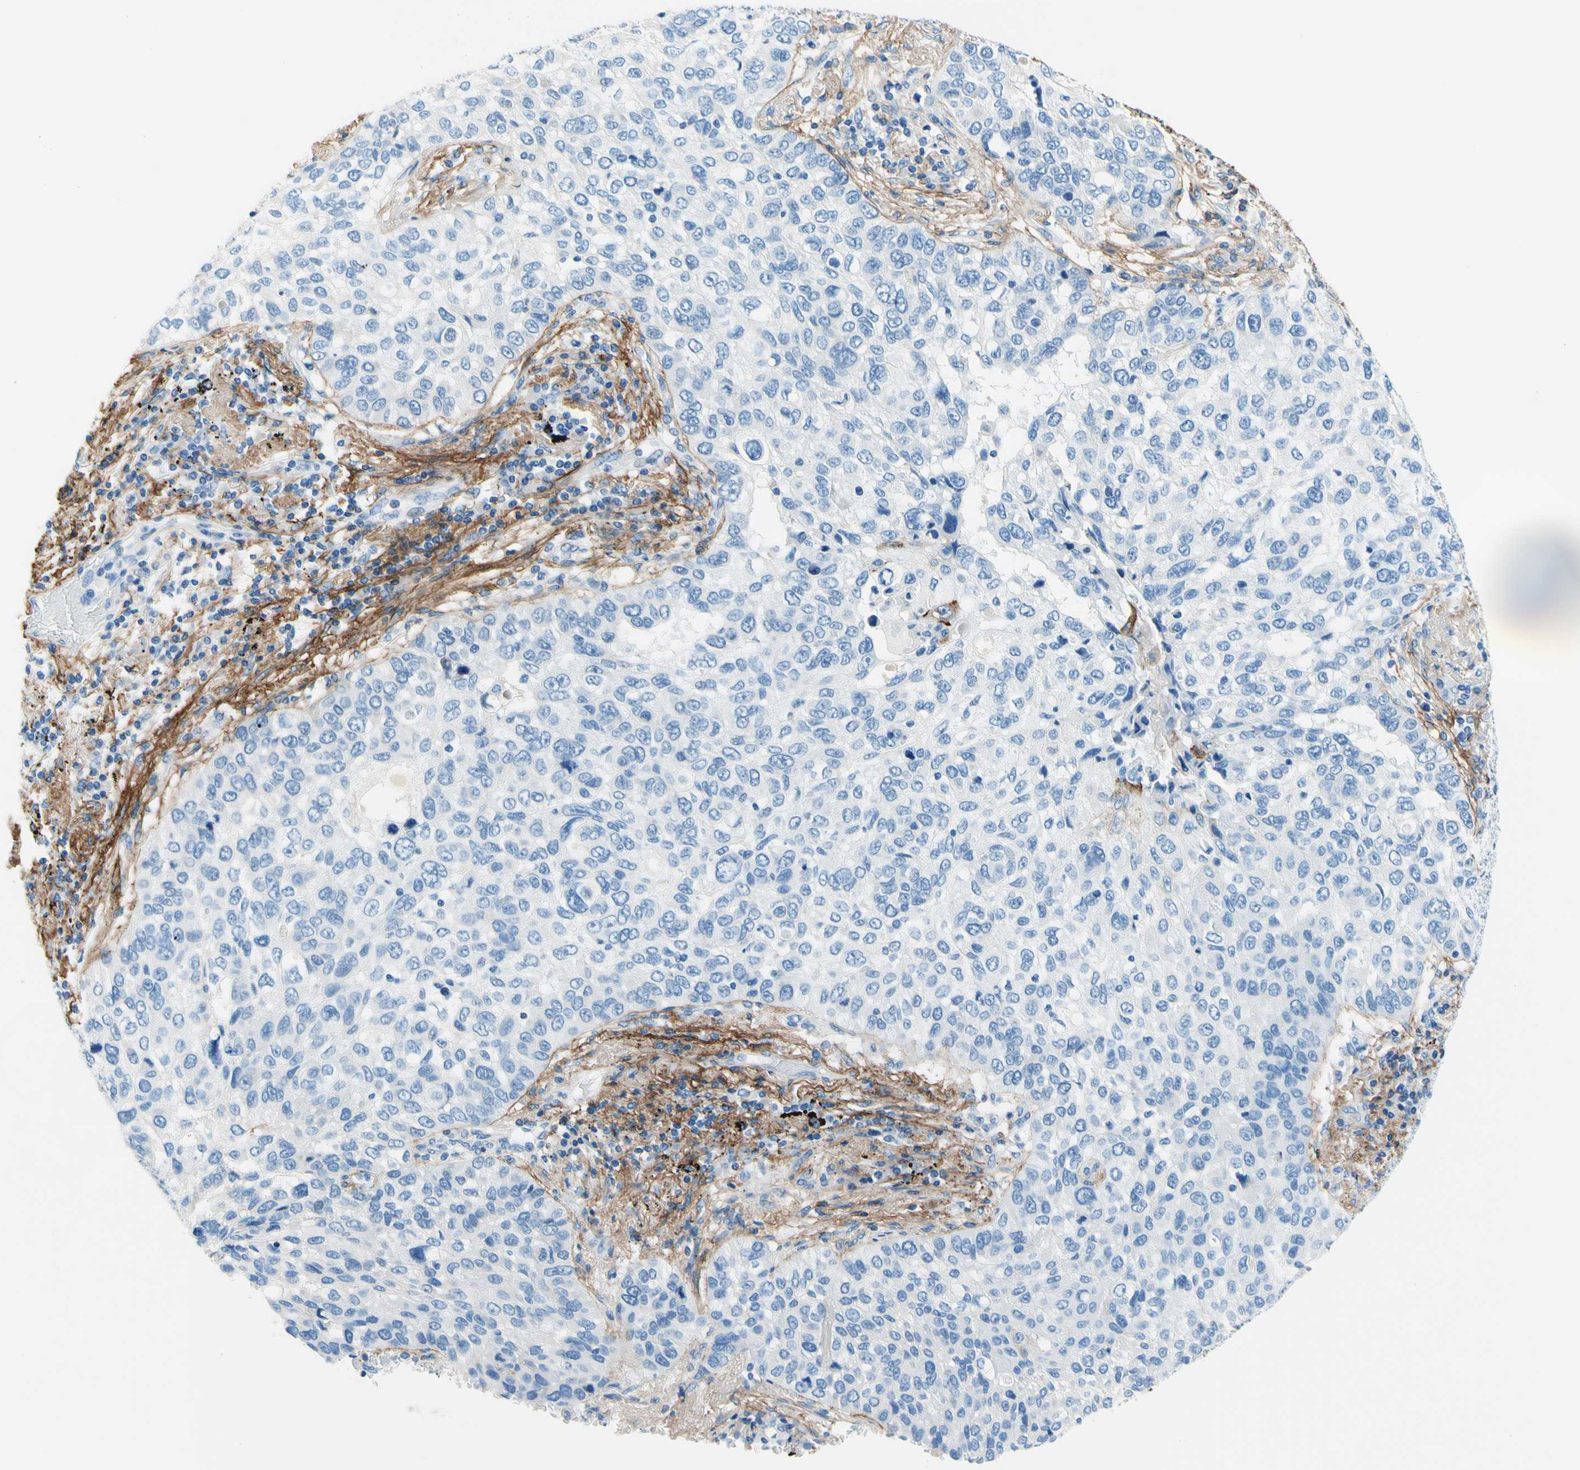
{"staining": {"intensity": "negative", "quantity": "none", "location": "none"}, "tissue": "lung cancer", "cell_type": "Tumor cells", "image_type": "cancer", "snomed": [{"axis": "morphology", "description": "Squamous cell carcinoma, NOS"}, {"axis": "topography", "description": "Lung"}], "caption": "DAB immunohistochemical staining of lung cancer (squamous cell carcinoma) shows no significant expression in tumor cells. The staining is performed using DAB brown chromogen with nuclei counter-stained in using hematoxylin.", "gene": "MFAP5", "patient": {"sex": "male", "age": 57}}